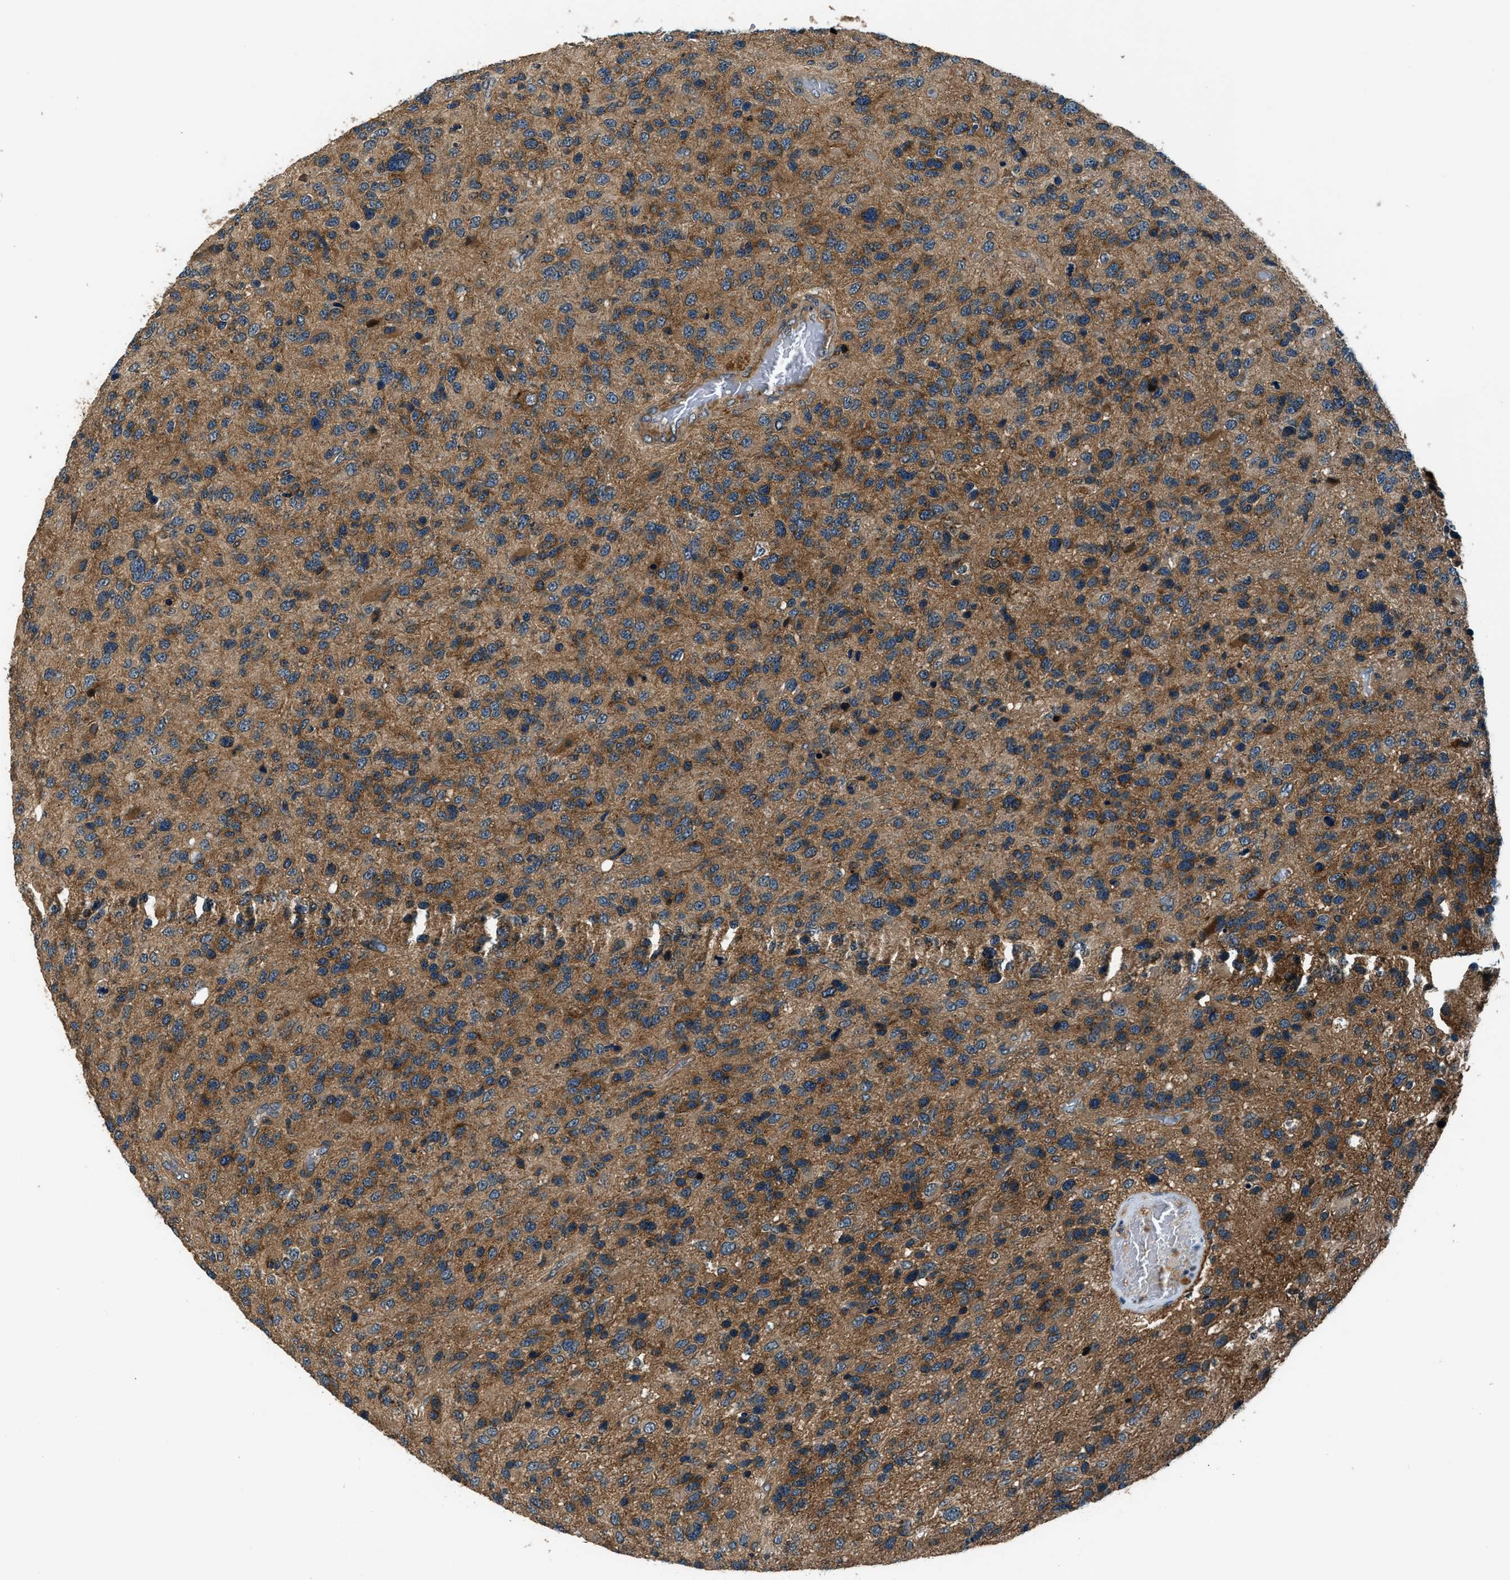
{"staining": {"intensity": "moderate", "quantity": ">75%", "location": "cytoplasmic/membranous"}, "tissue": "glioma", "cell_type": "Tumor cells", "image_type": "cancer", "snomed": [{"axis": "morphology", "description": "Glioma, malignant, High grade"}, {"axis": "topography", "description": "Brain"}], "caption": "Glioma stained with immunohistochemistry exhibits moderate cytoplasmic/membranous staining in about >75% of tumor cells.", "gene": "ARHGEF11", "patient": {"sex": "female", "age": 58}}